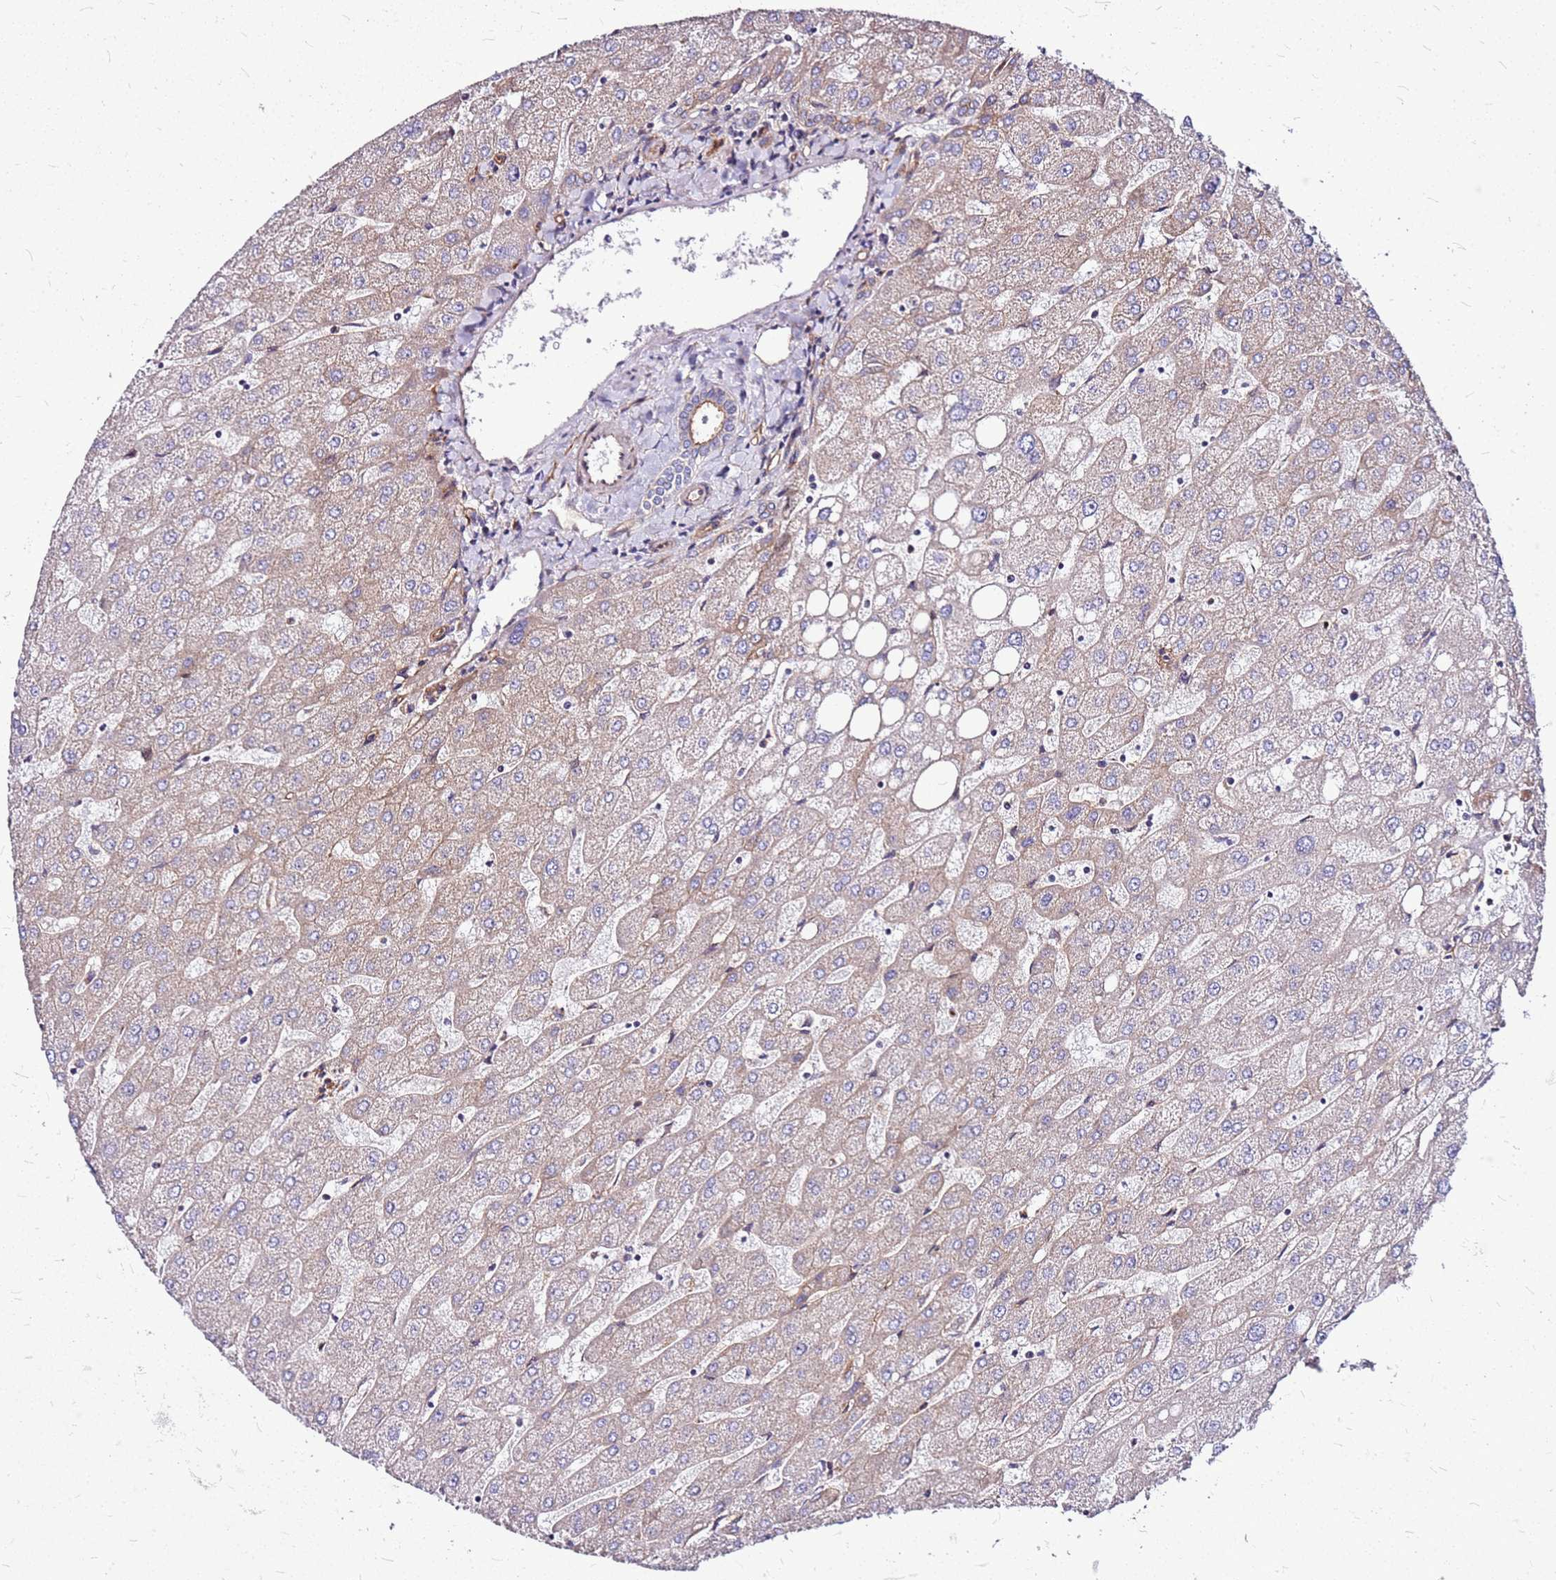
{"staining": {"intensity": "weak", "quantity": "25%-75%", "location": "cytoplasmic/membranous"}, "tissue": "liver", "cell_type": "Cholangiocytes", "image_type": "normal", "snomed": [{"axis": "morphology", "description": "Normal tissue, NOS"}, {"axis": "topography", "description": "Liver"}], "caption": "Protein analysis of unremarkable liver exhibits weak cytoplasmic/membranous positivity in about 25%-75% of cholangiocytes. (DAB (3,3'-diaminobenzidine) IHC with brightfield microscopy, high magnification).", "gene": "TOPAZ1", "patient": {"sex": "male", "age": 67}}